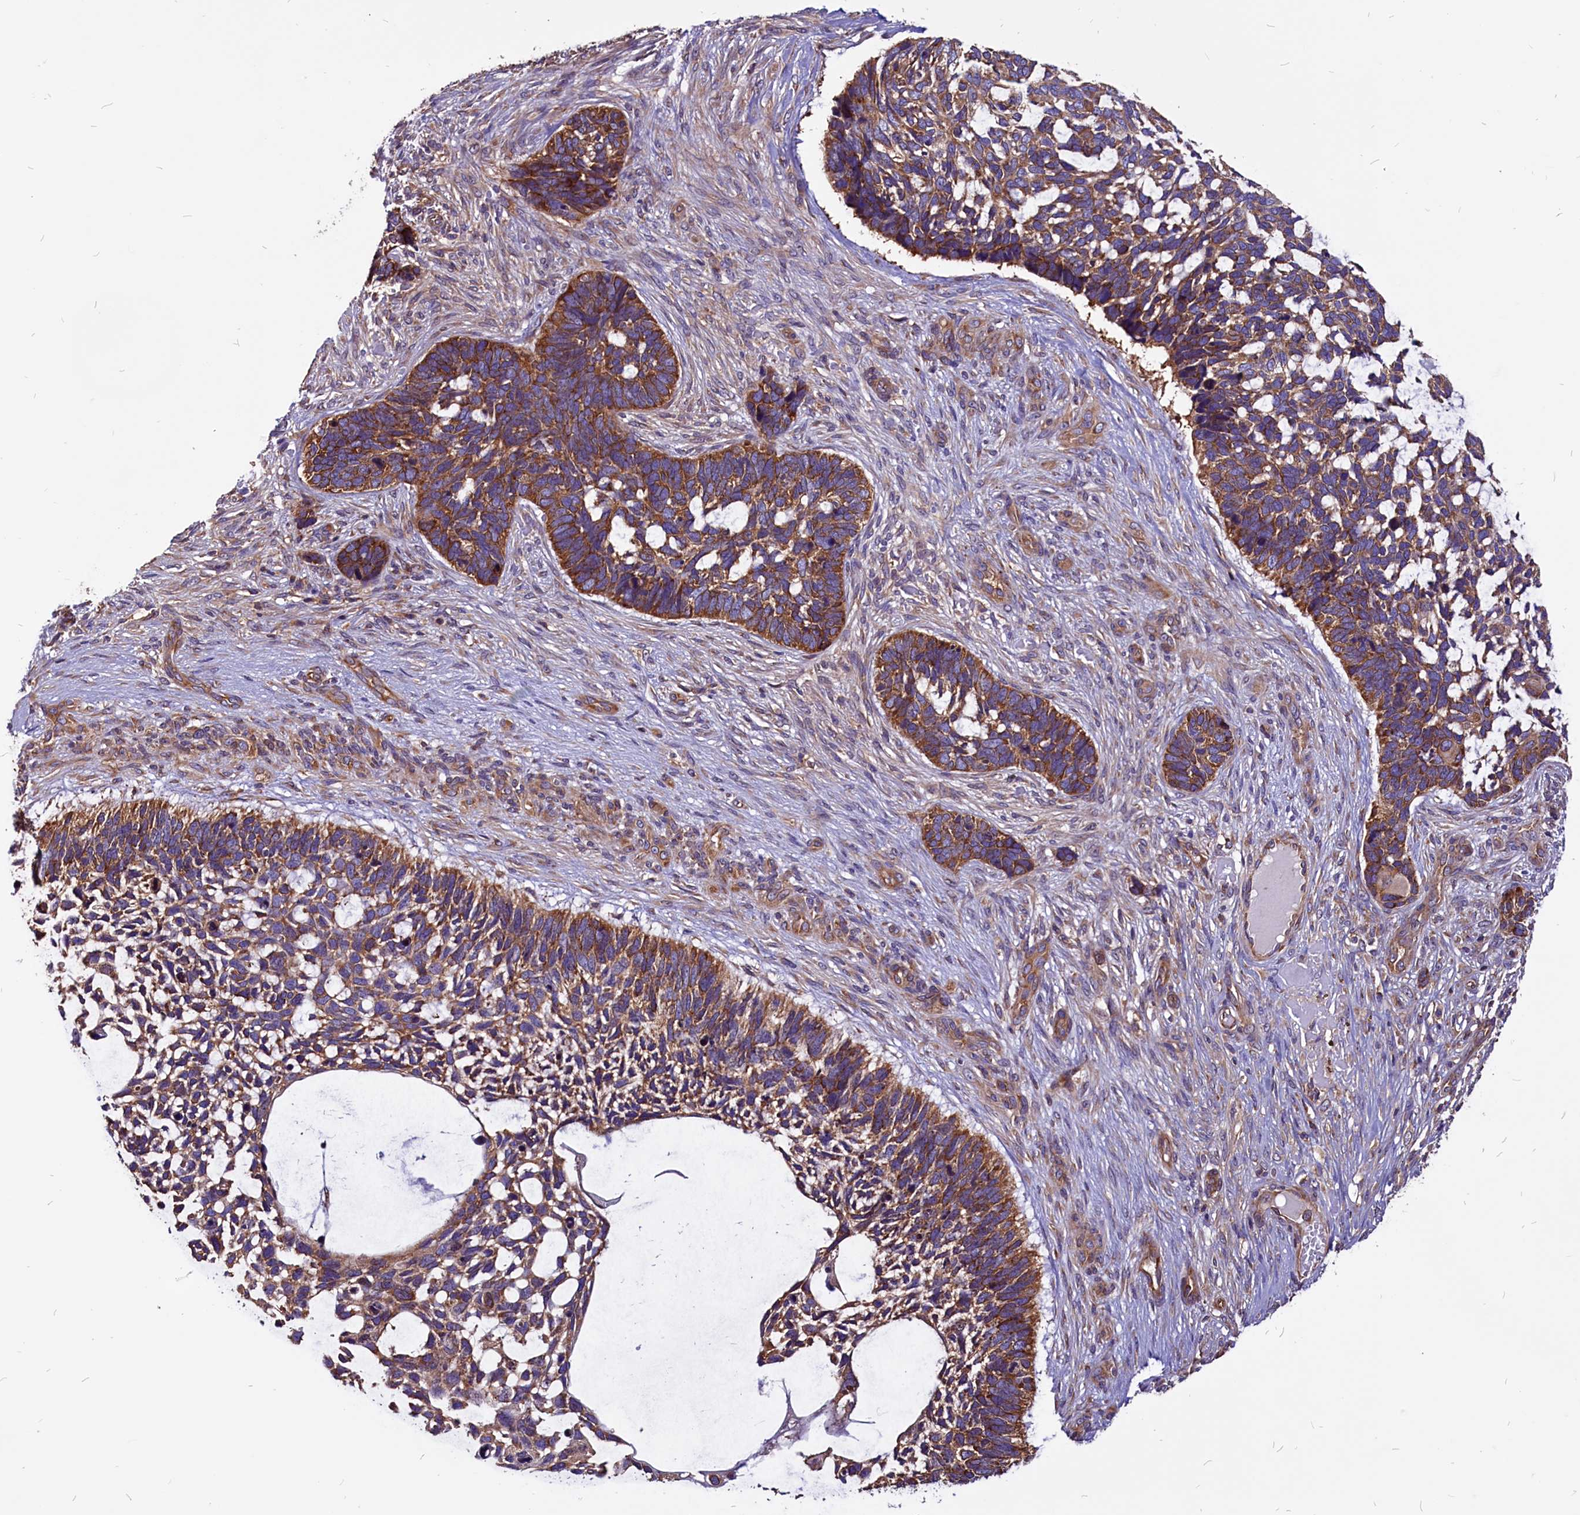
{"staining": {"intensity": "strong", "quantity": ">75%", "location": "cytoplasmic/membranous"}, "tissue": "skin cancer", "cell_type": "Tumor cells", "image_type": "cancer", "snomed": [{"axis": "morphology", "description": "Basal cell carcinoma"}, {"axis": "topography", "description": "Skin"}], "caption": "Skin basal cell carcinoma was stained to show a protein in brown. There is high levels of strong cytoplasmic/membranous positivity in about >75% of tumor cells.", "gene": "EIF3G", "patient": {"sex": "male", "age": 88}}